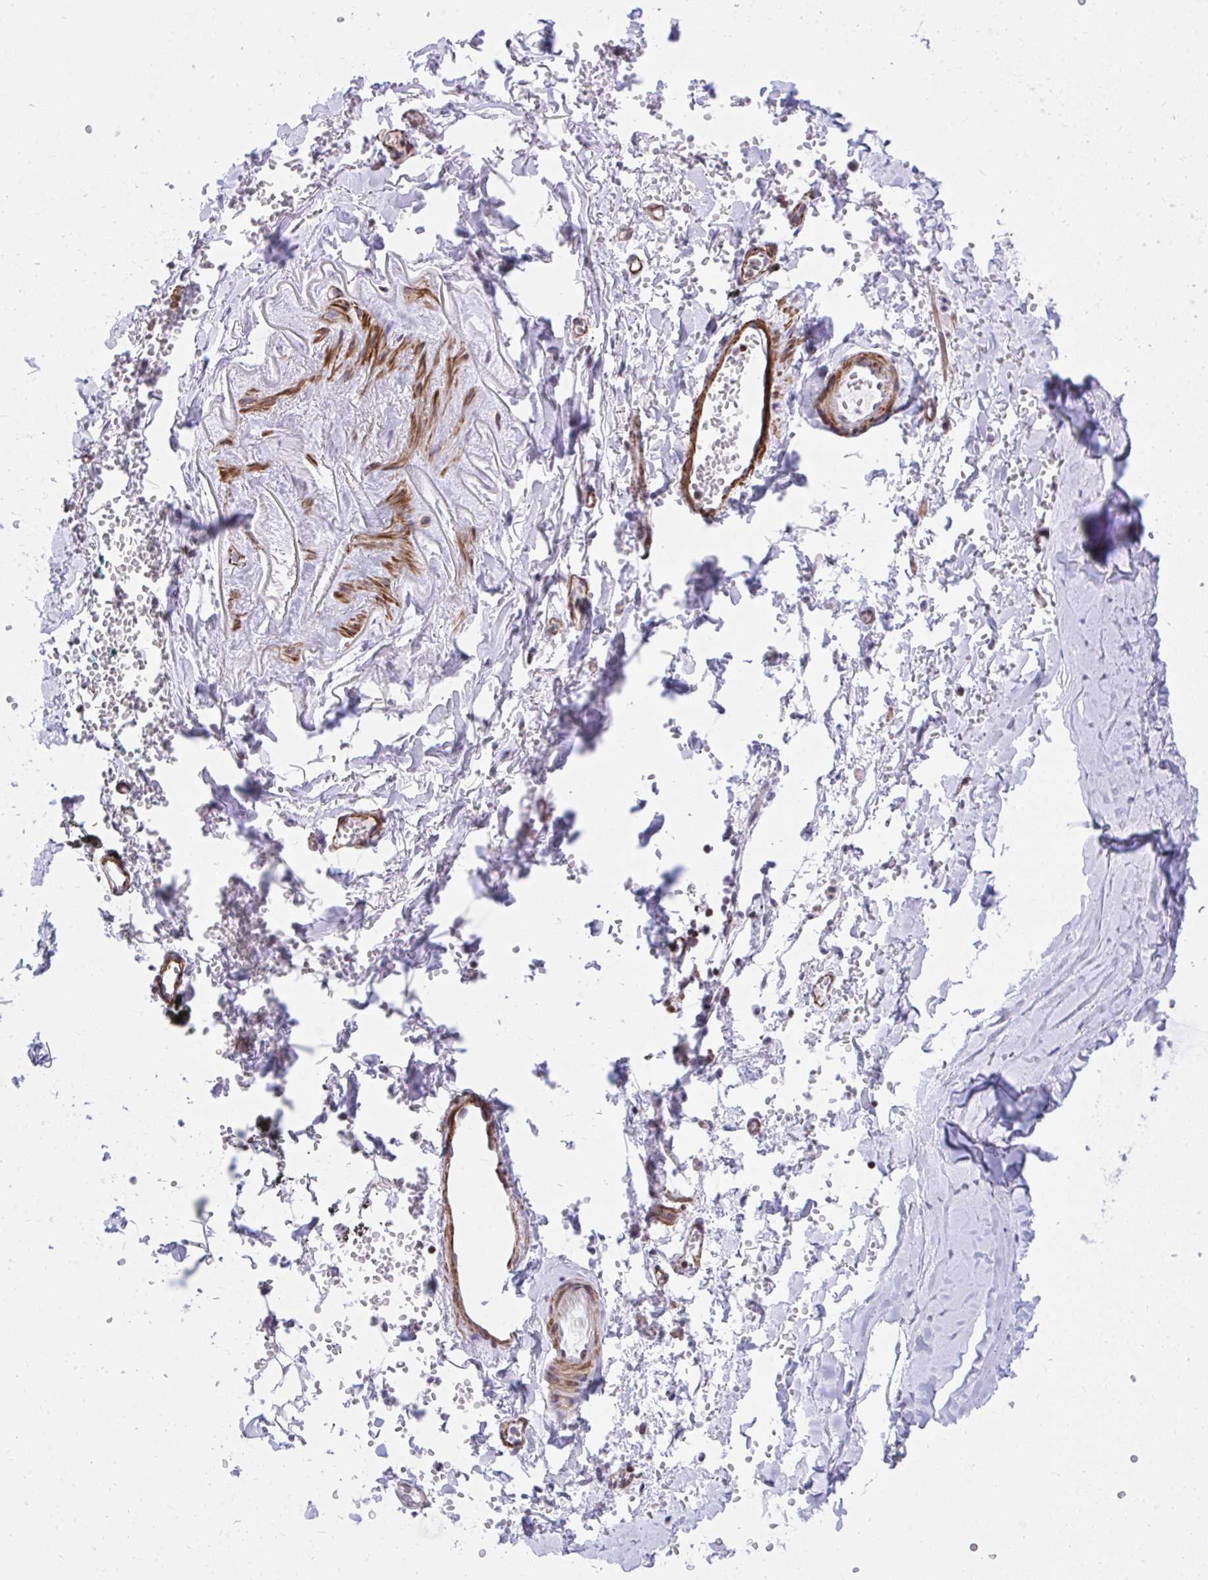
{"staining": {"intensity": "negative", "quantity": "none", "location": "none"}, "tissue": "adipose tissue", "cell_type": "Adipocytes", "image_type": "normal", "snomed": [{"axis": "morphology", "description": "Normal tissue, NOS"}, {"axis": "topography", "description": "Cartilage tissue"}, {"axis": "topography", "description": "Bronchus"}, {"axis": "topography", "description": "Peripheral nerve tissue"}], "caption": "This histopathology image is of benign adipose tissue stained with IHC to label a protein in brown with the nuclei are counter-stained blue. There is no staining in adipocytes. The staining was performed using DAB (3,3'-diaminobenzidine) to visualize the protein expression in brown, while the nuclei were stained in blue with hematoxylin (Magnification: 20x).", "gene": "KCNN4", "patient": {"sex": "female", "age": 59}}